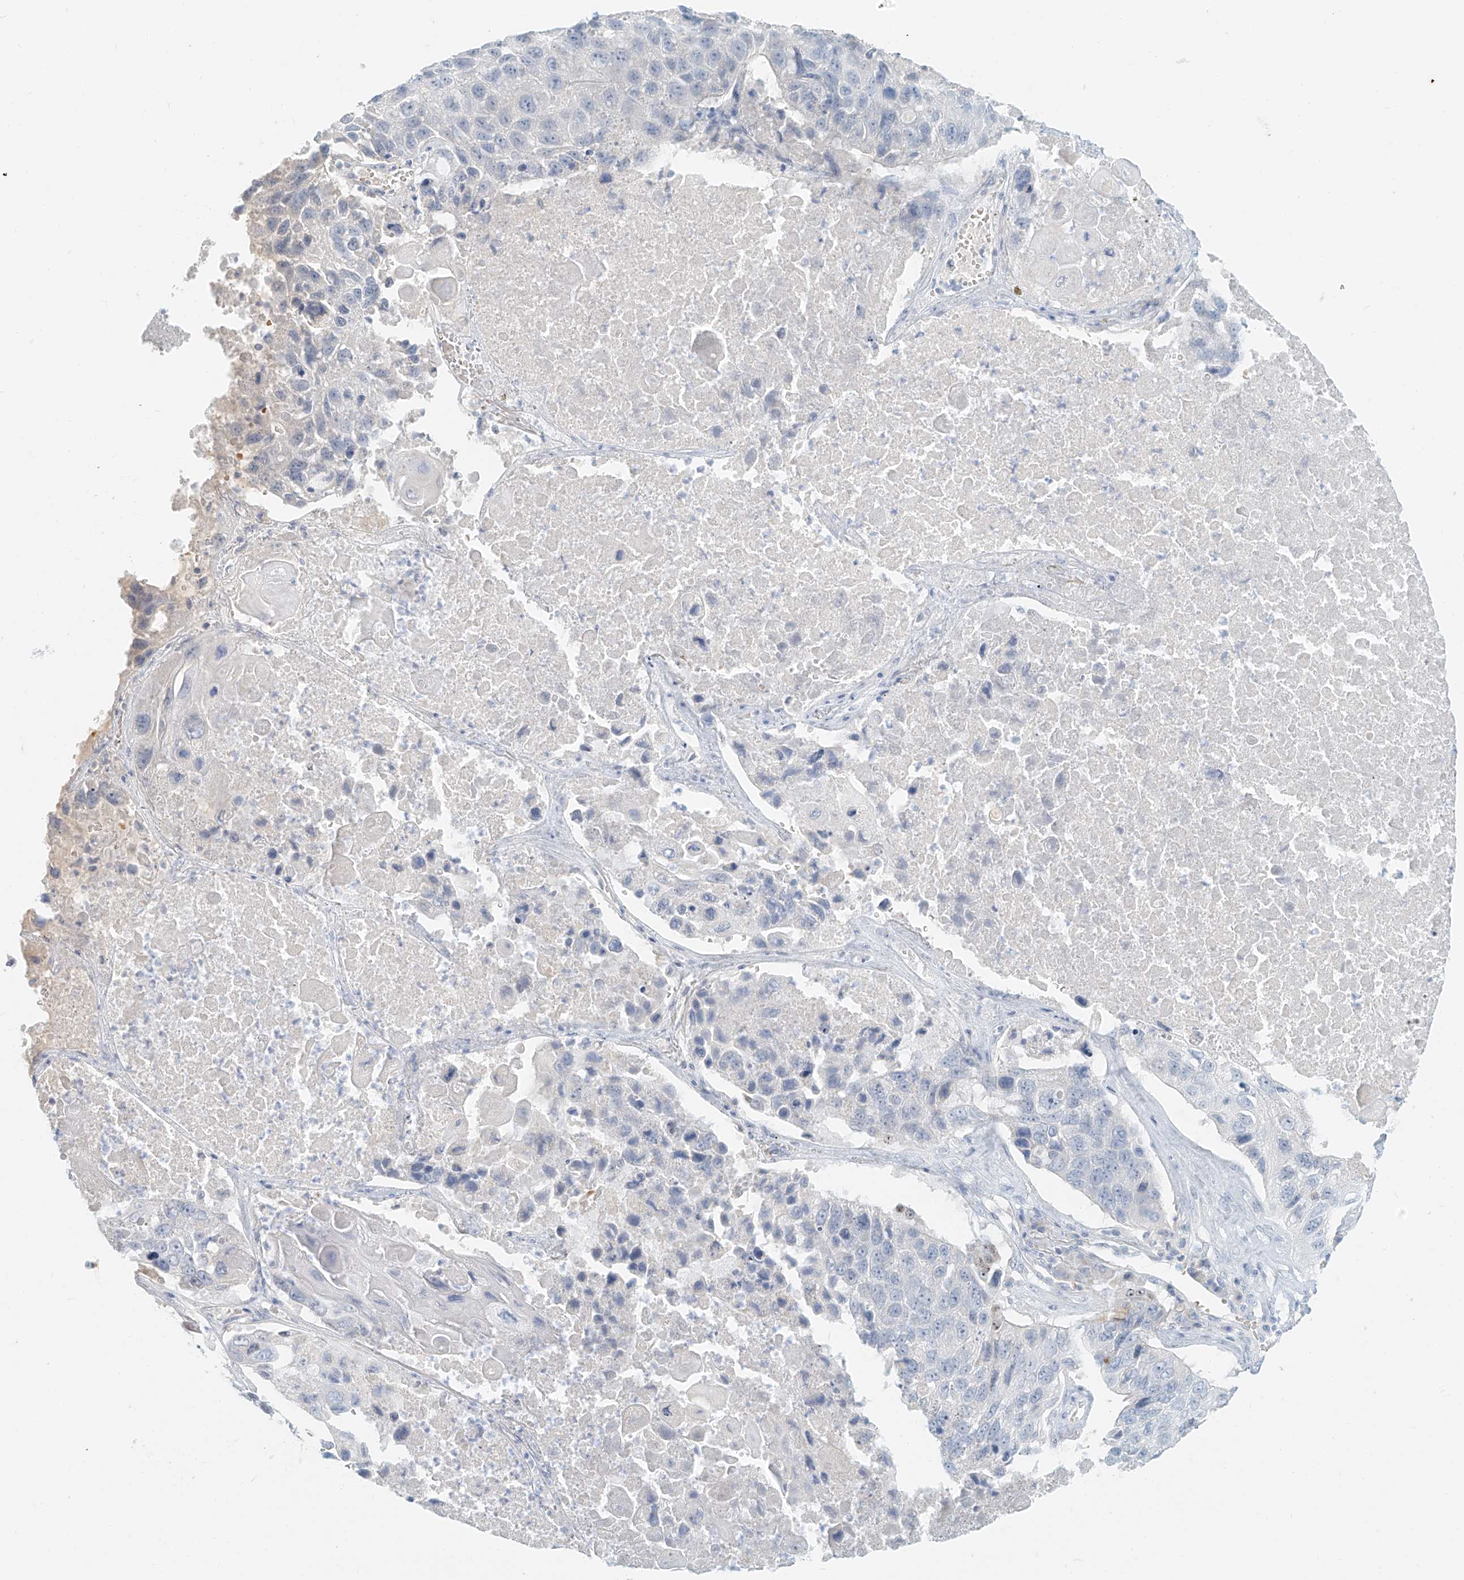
{"staining": {"intensity": "negative", "quantity": "none", "location": "none"}, "tissue": "lung cancer", "cell_type": "Tumor cells", "image_type": "cancer", "snomed": [{"axis": "morphology", "description": "Squamous cell carcinoma, NOS"}, {"axis": "topography", "description": "Lung"}], "caption": "High power microscopy photomicrograph of an IHC histopathology image of lung squamous cell carcinoma, revealing no significant expression in tumor cells.", "gene": "PGC", "patient": {"sex": "male", "age": 61}}